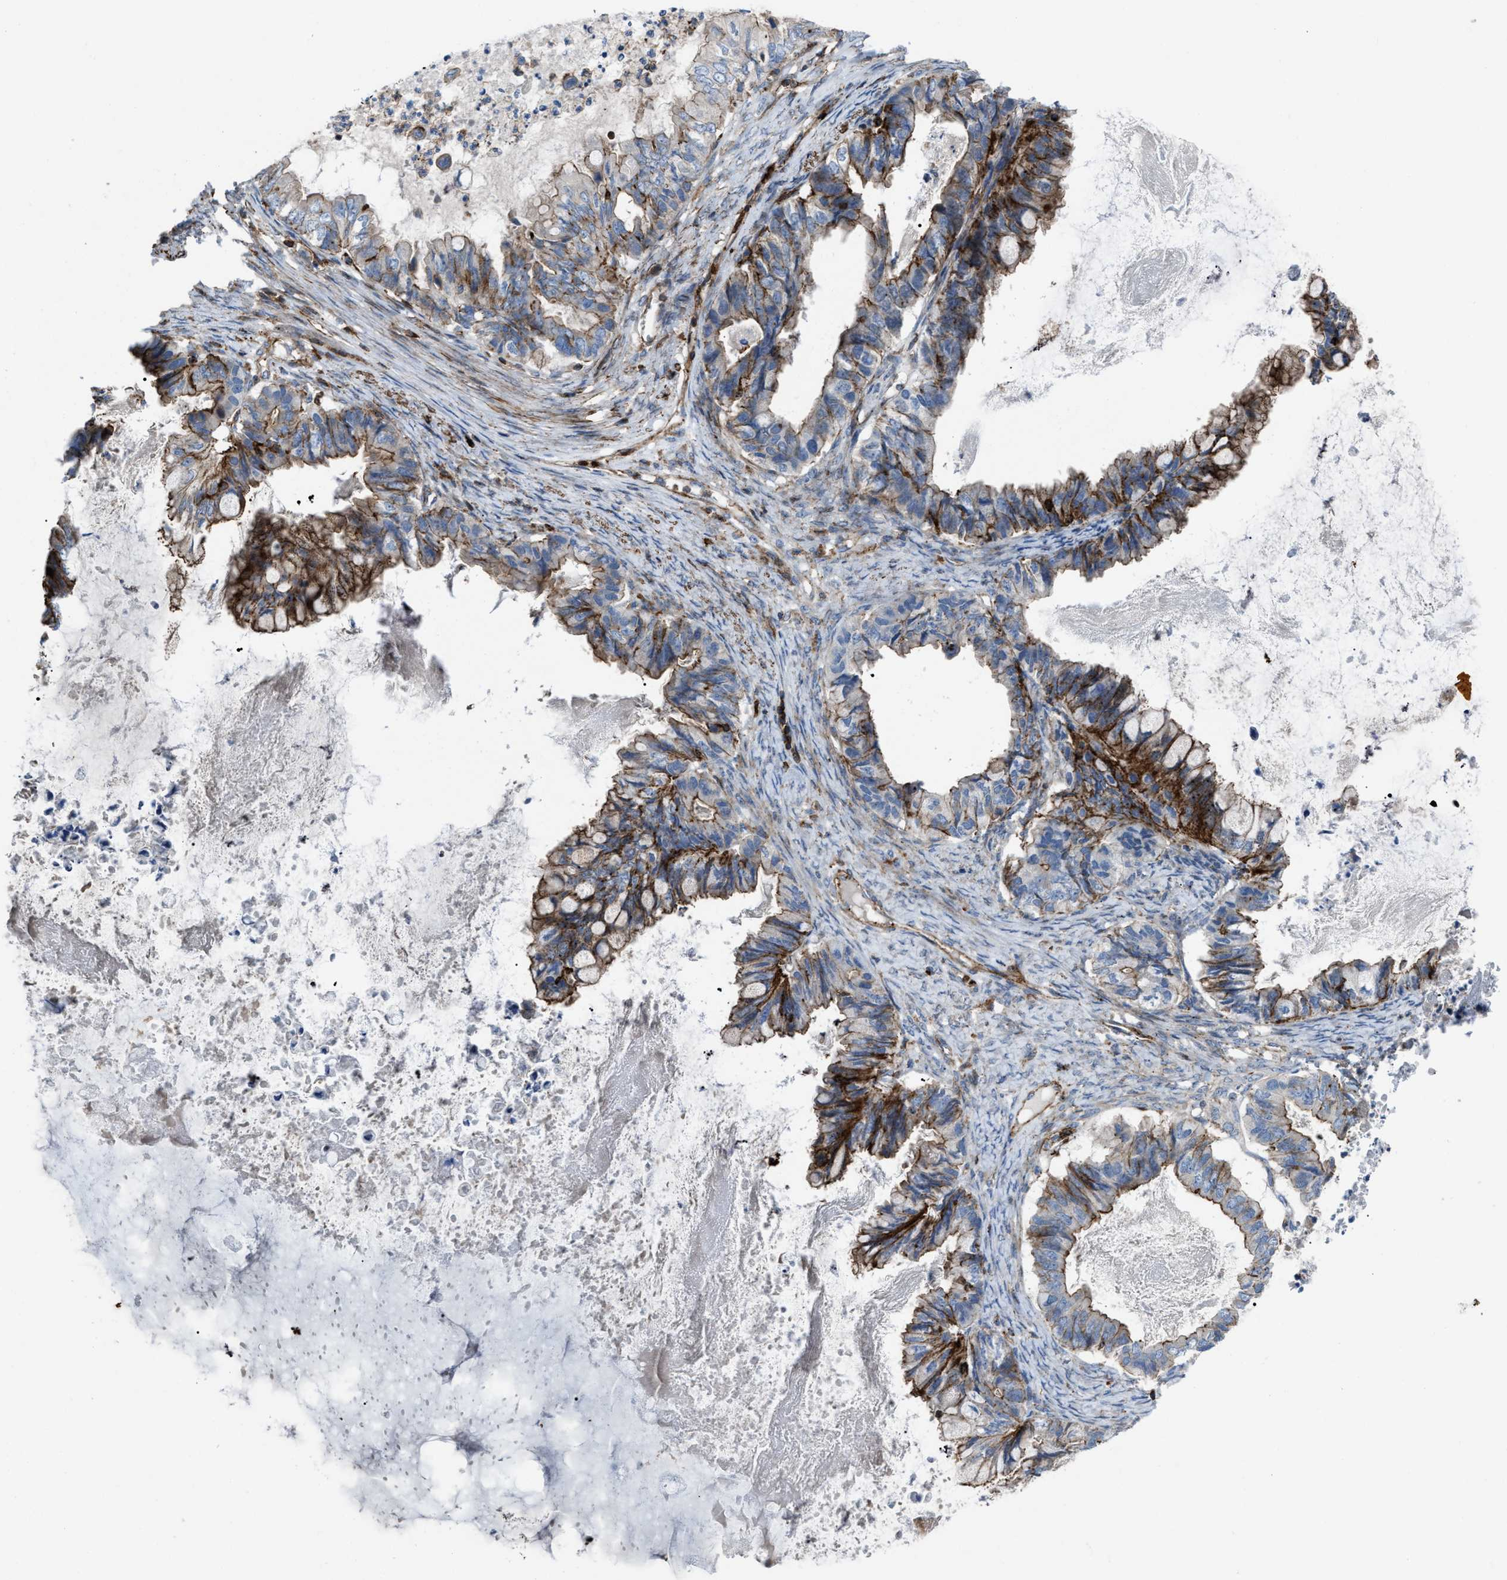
{"staining": {"intensity": "moderate", "quantity": ">75%", "location": "cytoplasmic/membranous"}, "tissue": "ovarian cancer", "cell_type": "Tumor cells", "image_type": "cancer", "snomed": [{"axis": "morphology", "description": "Cystadenocarcinoma, mucinous, NOS"}, {"axis": "topography", "description": "Ovary"}], "caption": "This is an image of immunohistochemistry (IHC) staining of ovarian mucinous cystadenocarcinoma, which shows moderate positivity in the cytoplasmic/membranous of tumor cells.", "gene": "AGPAT2", "patient": {"sex": "female", "age": 80}}